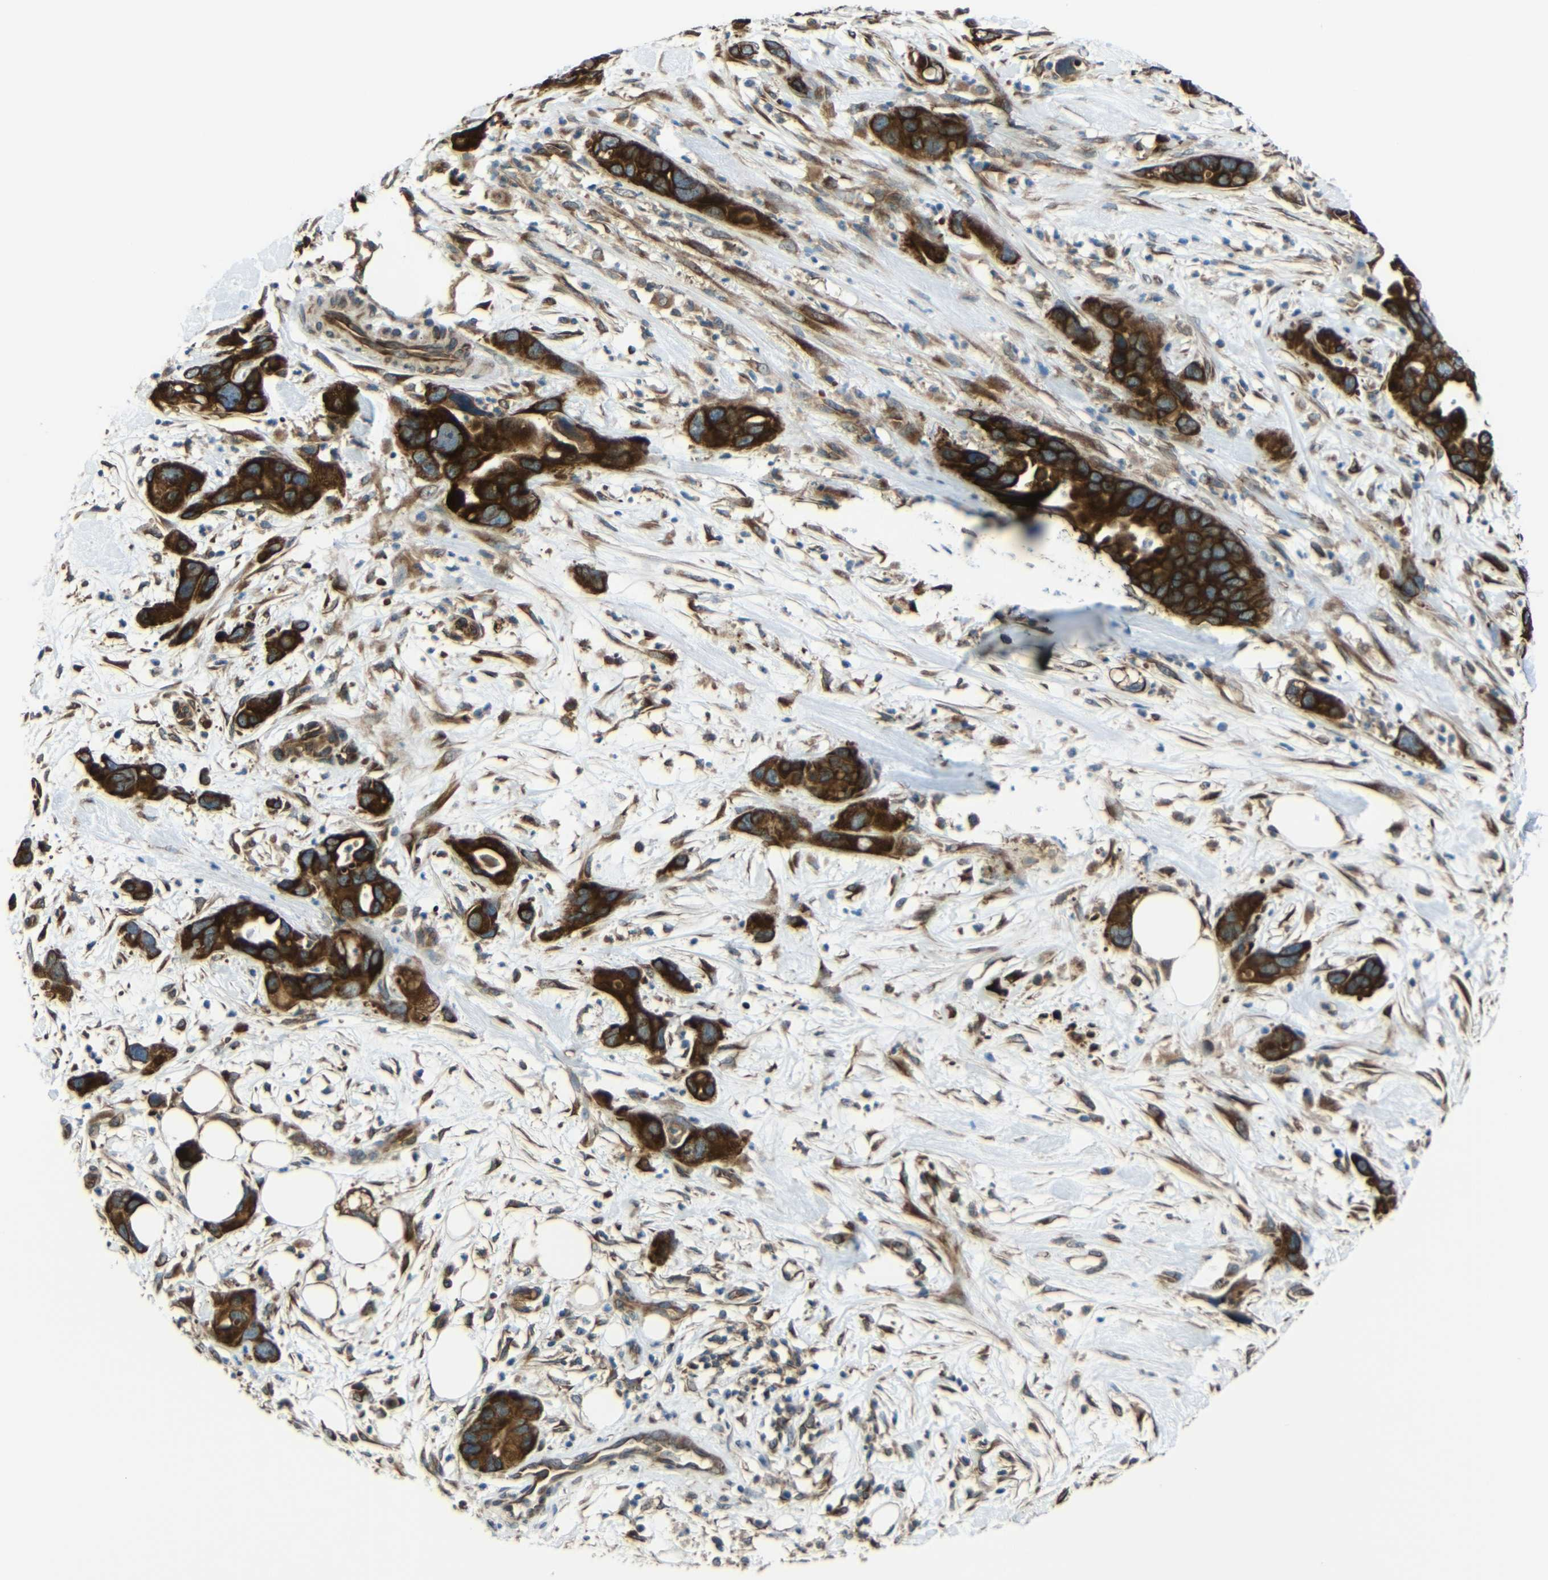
{"staining": {"intensity": "strong", "quantity": ">75%", "location": "cytoplasmic/membranous"}, "tissue": "pancreatic cancer", "cell_type": "Tumor cells", "image_type": "cancer", "snomed": [{"axis": "morphology", "description": "Adenocarcinoma, NOS"}, {"axis": "topography", "description": "Pancreas"}], "caption": "This is an image of IHC staining of pancreatic cancer, which shows strong expression in the cytoplasmic/membranous of tumor cells.", "gene": "VAPB", "patient": {"sex": "female", "age": 71}}